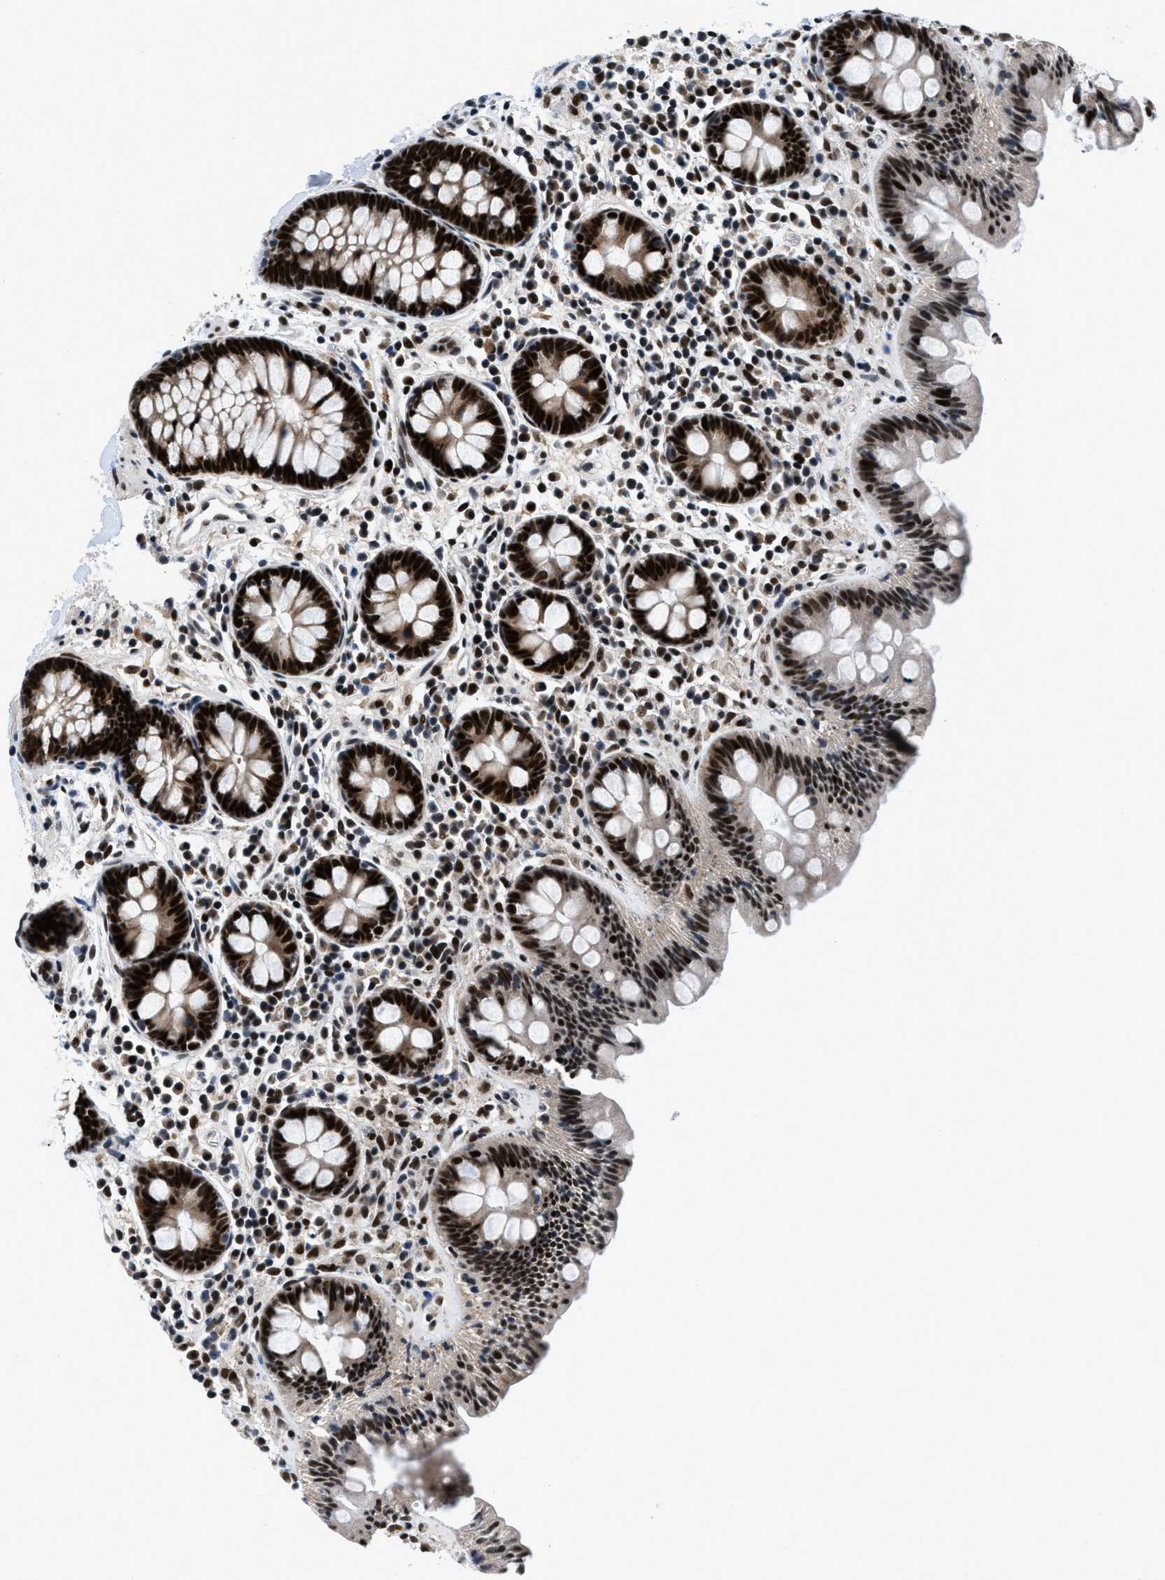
{"staining": {"intensity": "strong", "quantity": ">75%", "location": "nuclear"}, "tissue": "colon", "cell_type": "Endothelial cells", "image_type": "normal", "snomed": [{"axis": "morphology", "description": "Normal tissue, NOS"}, {"axis": "topography", "description": "Colon"}], "caption": "Immunohistochemistry (IHC) (DAB (3,3'-diaminobenzidine)) staining of normal human colon displays strong nuclear protein expression in approximately >75% of endothelial cells. (DAB (3,3'-diaminobenzidine) IHC with brightfield microscopy, high magnification).", "gene": "KDM3B", "patient": {"sex": "female", "age": 80}}